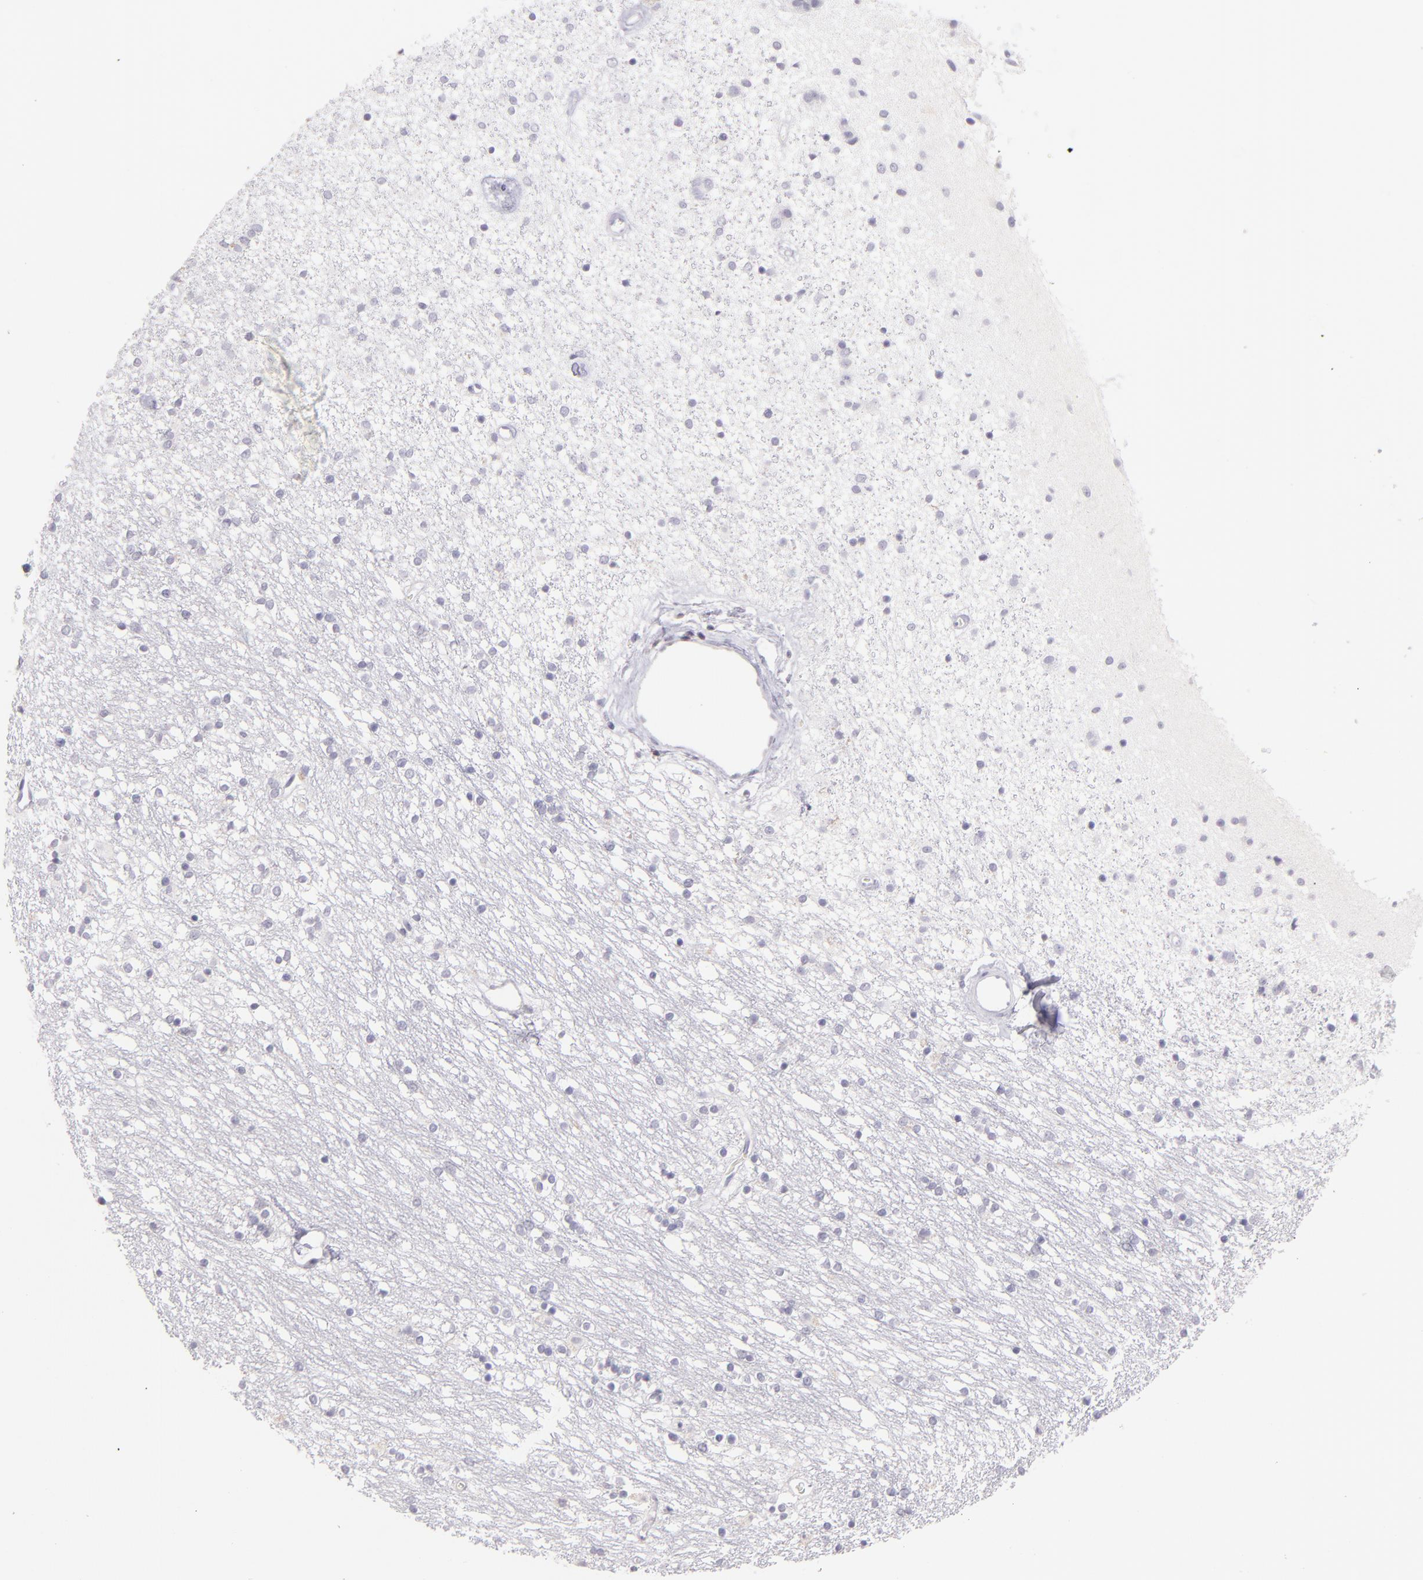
{"staining": {"intensity": "negative", "quantity": "none", "location": "none"}, "tissue": "caudate", "cell_type": "Glial cells", "image_type": "normal", "snomed": [{"axis": "morphology", "description": "Normal tissue, NOS"}, {"axis": "topography", "description": "Lateral ventricle wall"}], "caption": "Immunohistochemical staining of normal human caudate displays no significant expression in glial cells.", "gene": "IL2RA", "patient": {"sex": "female", "age": 54}}